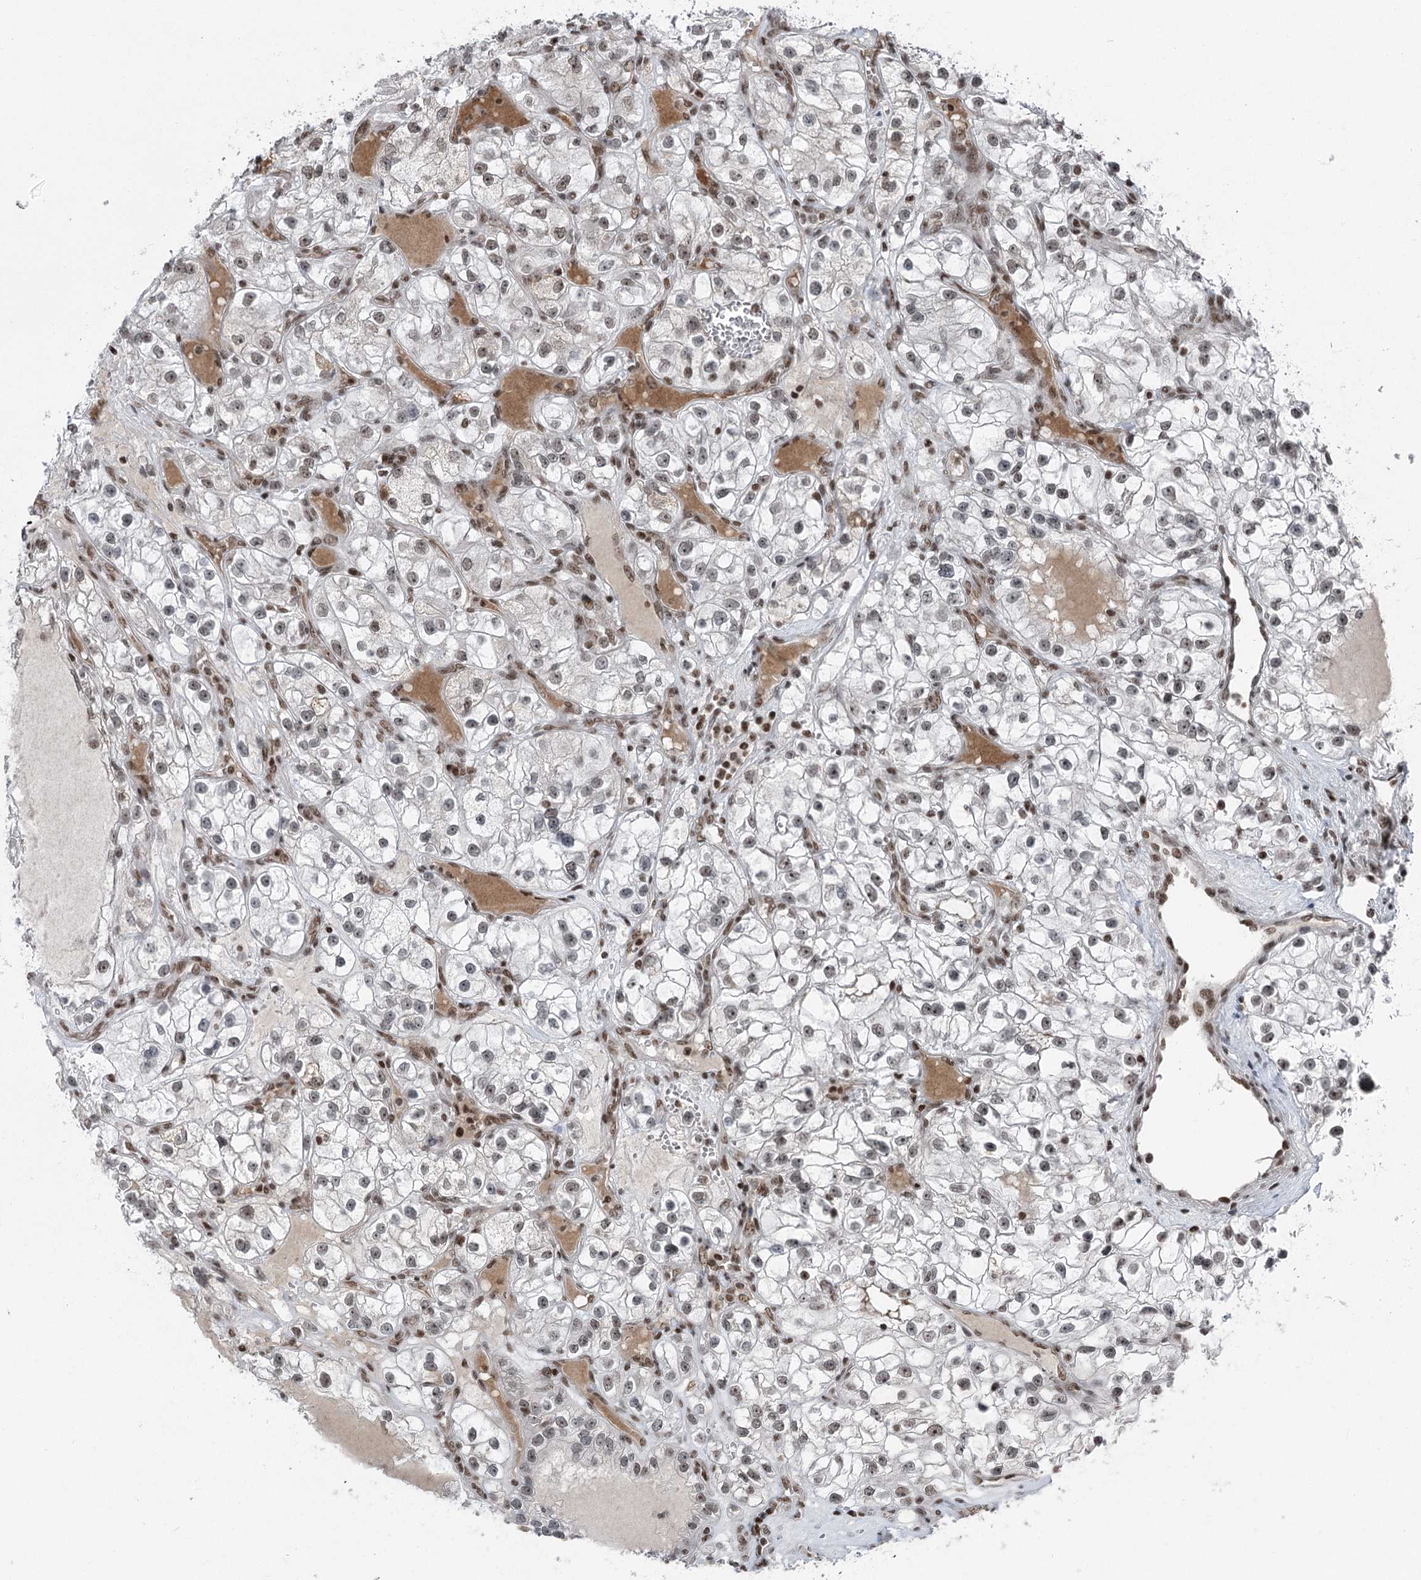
{"staining": {"intensity": "weak", "quantity": ">75%", "location": "nuclear"}, "tissue": "renal cancer", "cell_type": "Tumor cells", "image_type": "cancer", "snomed": [{"axis": "morphology", "description": "Adenocarcinoma, NOS"}, {"axis": "topography", "description": "Kidney"}], "caption": "IHC of renal cancer (adenocarcinoma) exhibits low levels of weak nuclear staining in approximately >75% of tumor cells.", "gene": "CGGBP1", "patient": {"sex": "female", "age": 57}}